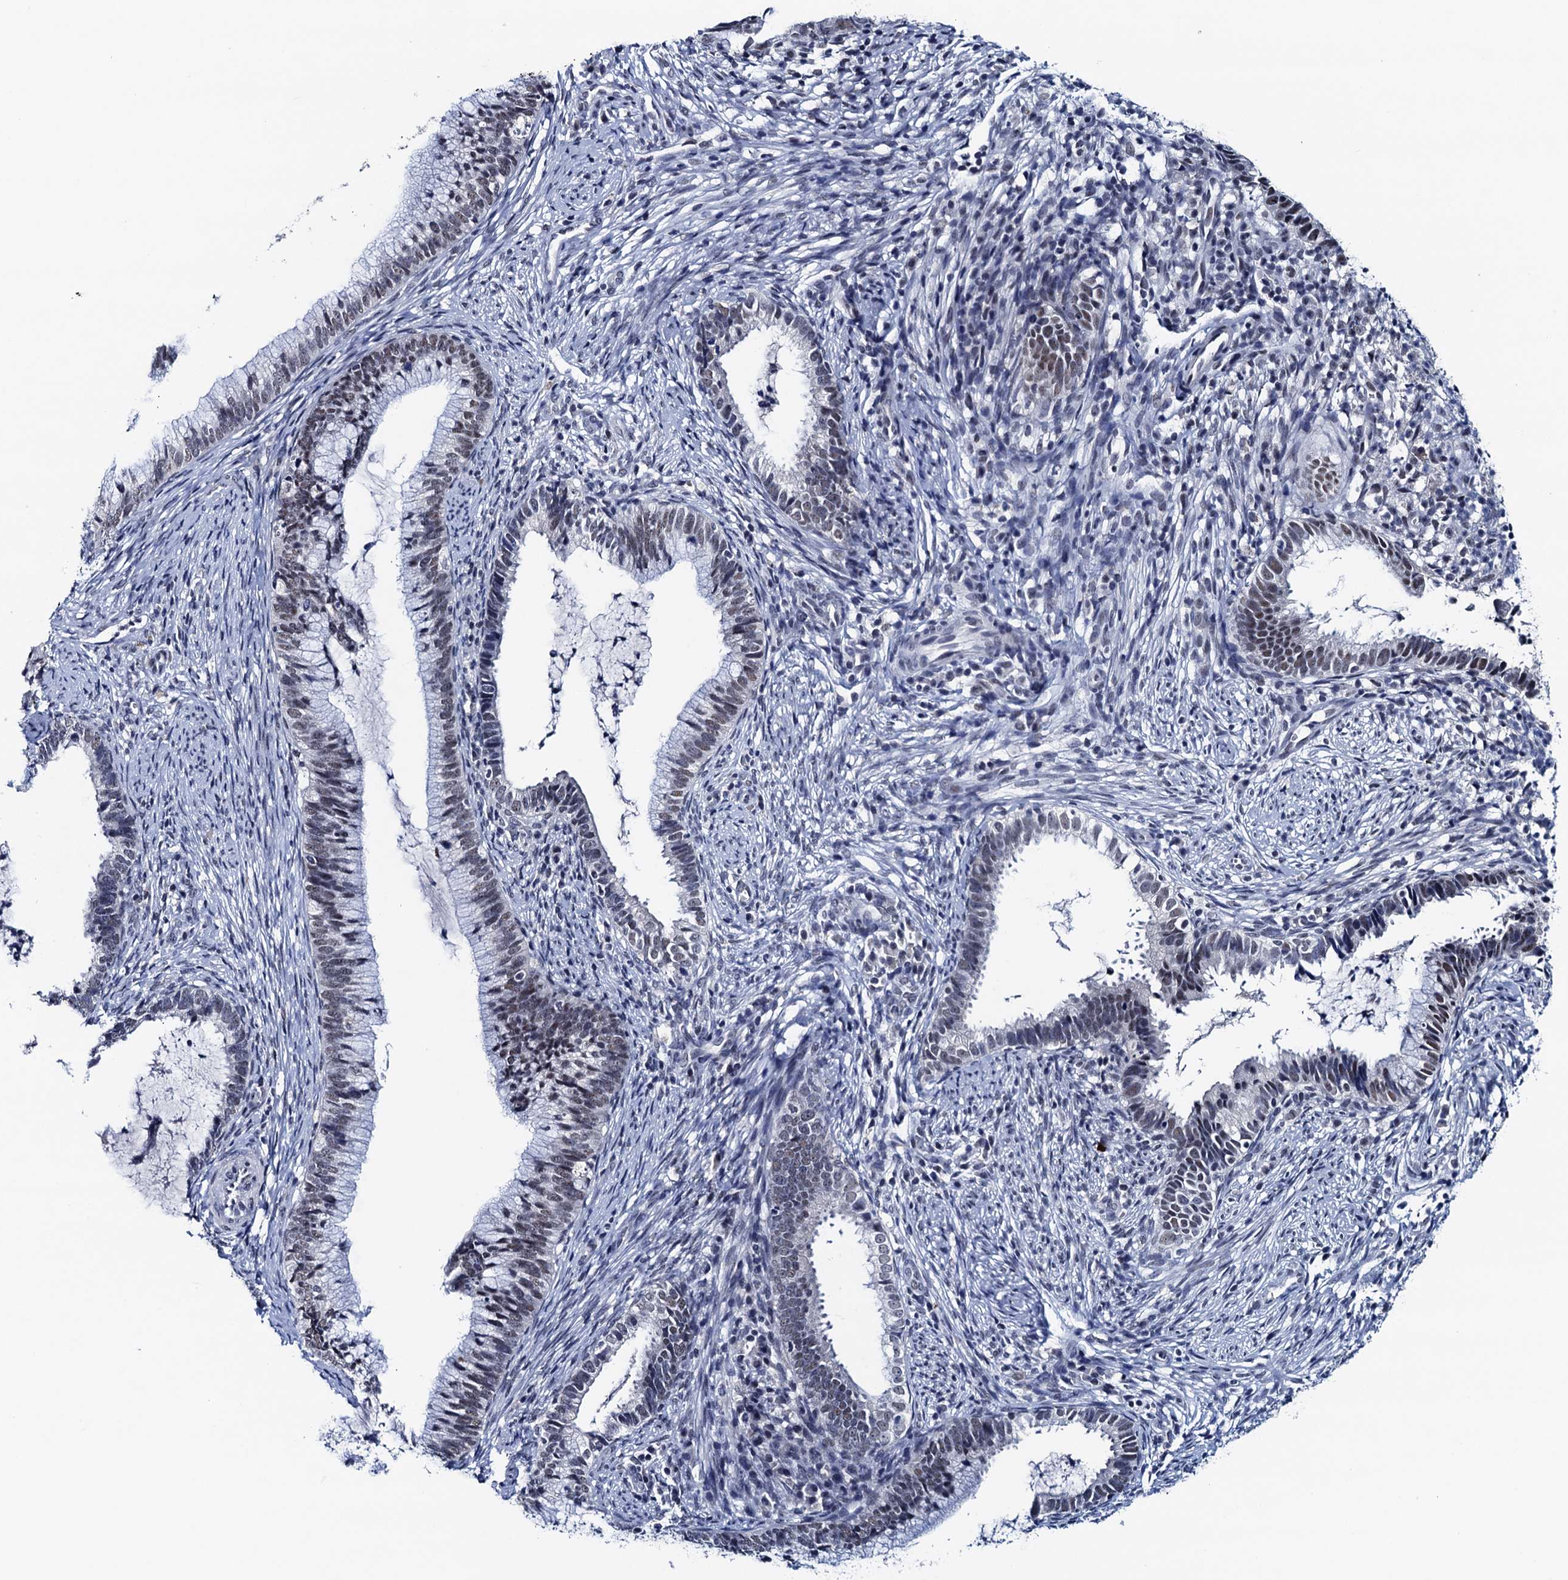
{"staining": {"intensity": "weak", "quantity": ">75%", "location": "nuclear"}, "tissue": "cervical cancer", "cell_type": "Tumor cells", "image_type": "cancer", "snomed": [{"axis": "morphology", "description": "Adenocarcinoma, NOS"}, {"axis": "topography", "description": "Cervix"}], "caption": "Cervical cancer was stained to show a protein in brown. There is low levels of weak nuclear positivity in about >75% of tumor cells.", "gene": "FNBP4", "patient": {"sex": "female", "age": 36}}